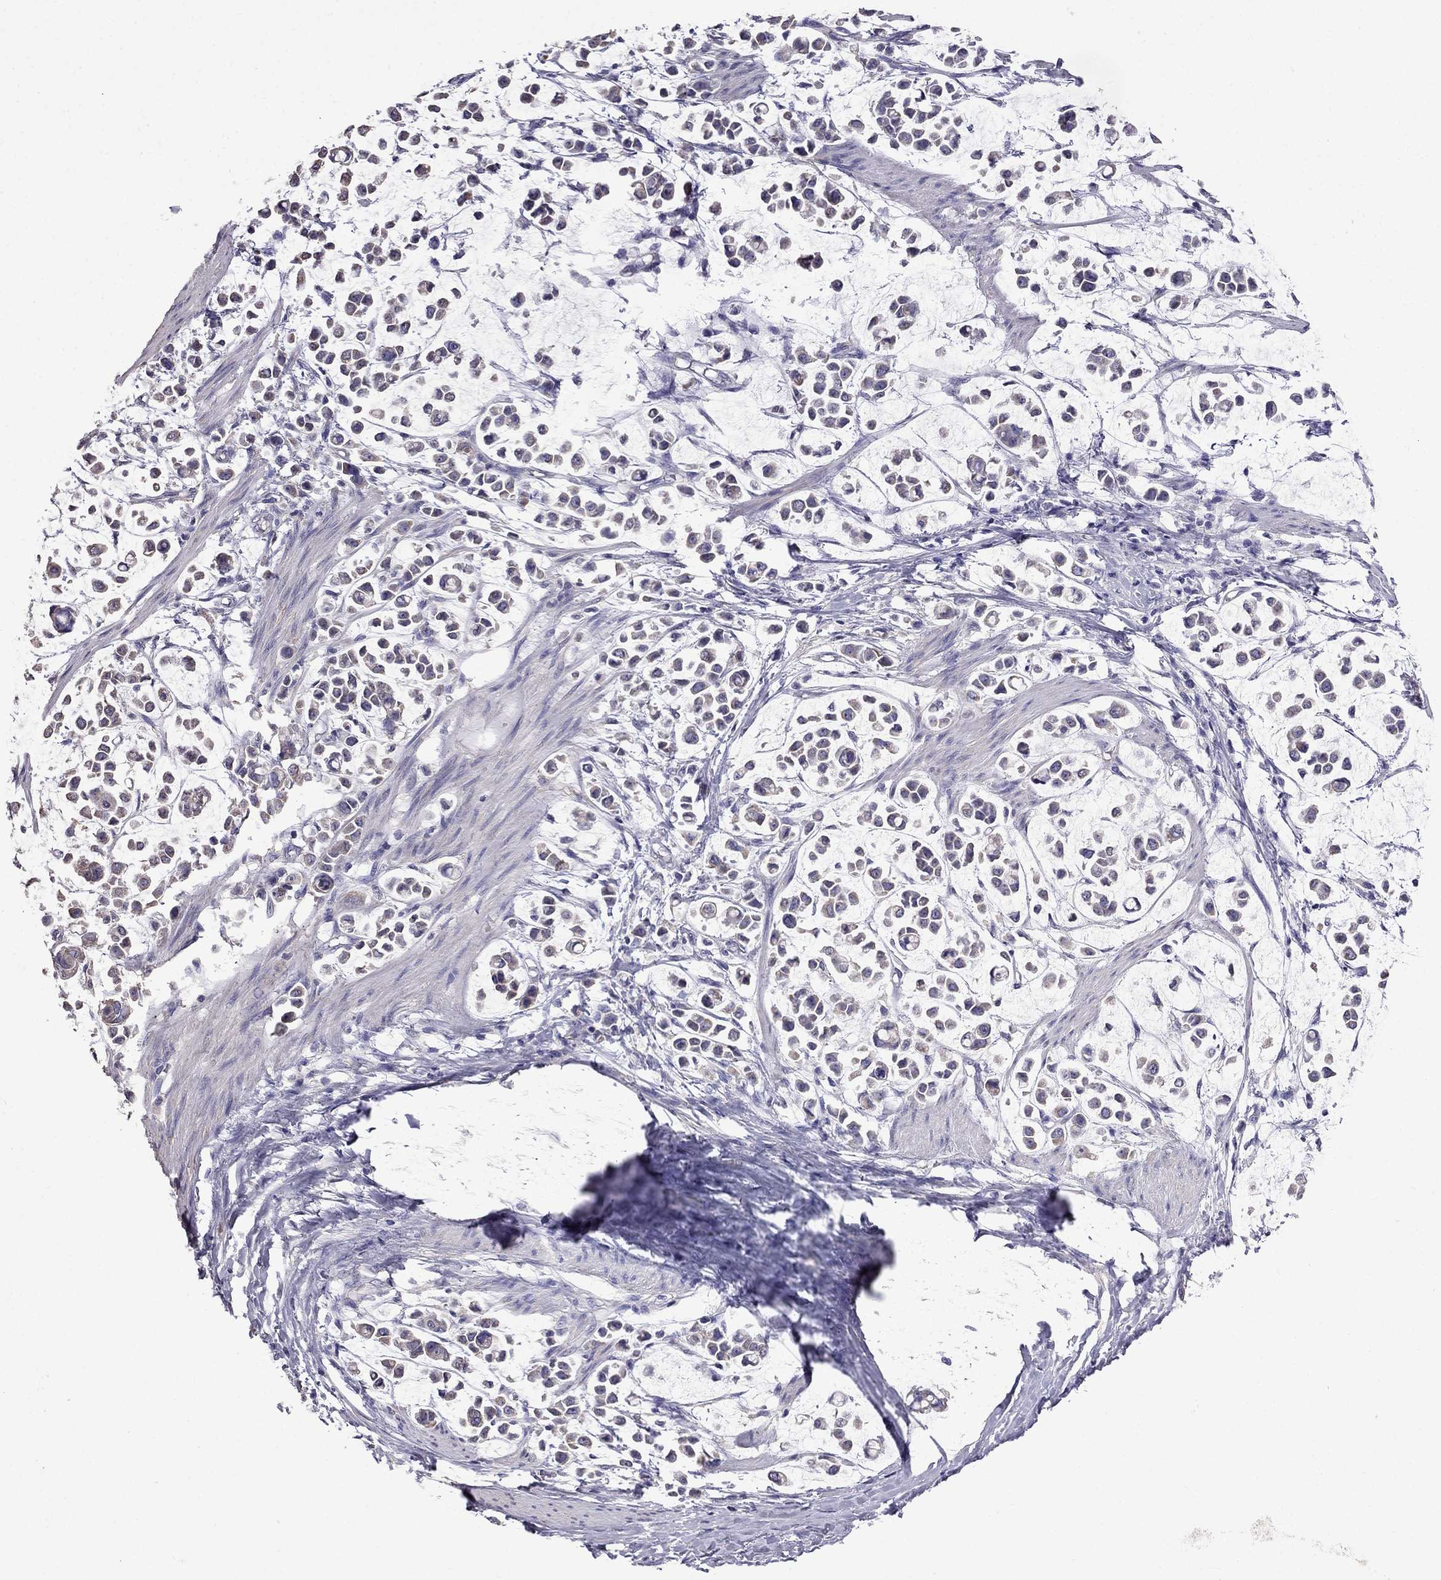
{"staining": {"intensity": "weak", "quantity": "<25%", "location": "cytoplasmic/membranous"}, "tissue": "stomach cancer", "cell_type": "Tumor cells", "image_type": "cancer", "snomed": [{"axis": "morphology", "description": "Adenocarcinoma, NOS"}, {"axis": "topography", "description": "Stomach"}], "caption": "Tumor cells show no significant protein expression in stomach cancer (adenocarcinoma).", "gene": "AK5", "patient": {"sex": "male", "age": 82}}